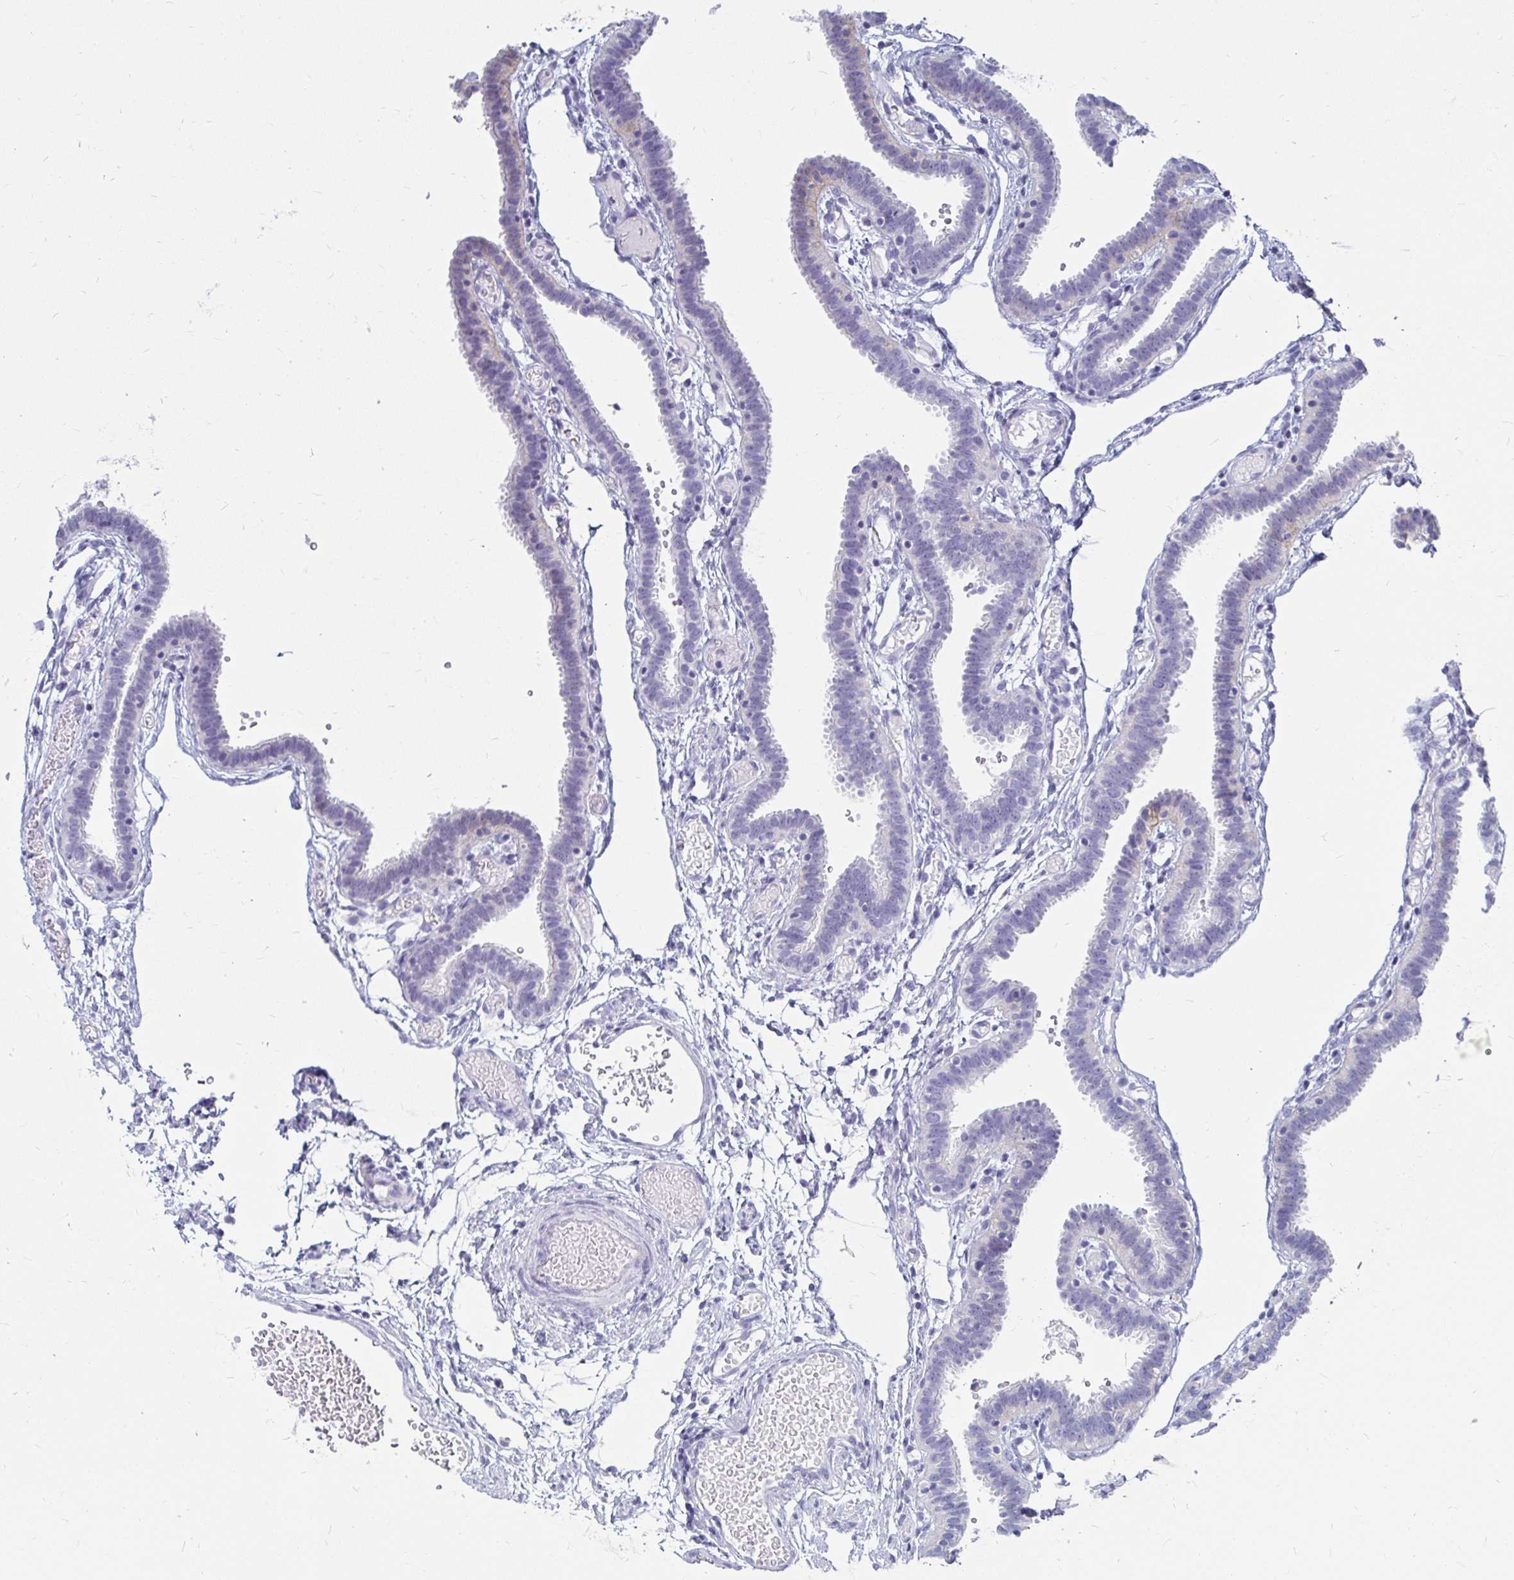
{"staining": {"intensity": "negative", "quantity": "none", "location": "none"}, "tissue": "fallopian tube", "cell_type": "Glandular cells", "image_type": "normal", "snomed": [{"axis": "morphology", "description": "Normal tissue, NOS"}, {"axis": "topography", "description": "Fallopian tube"}], "caption": "A histopathology image of fallopian tube stained for a protein displays no brown staining in glandular cells.", "gene": "CA9", "patient": {"sex": "female", "age": 37}}